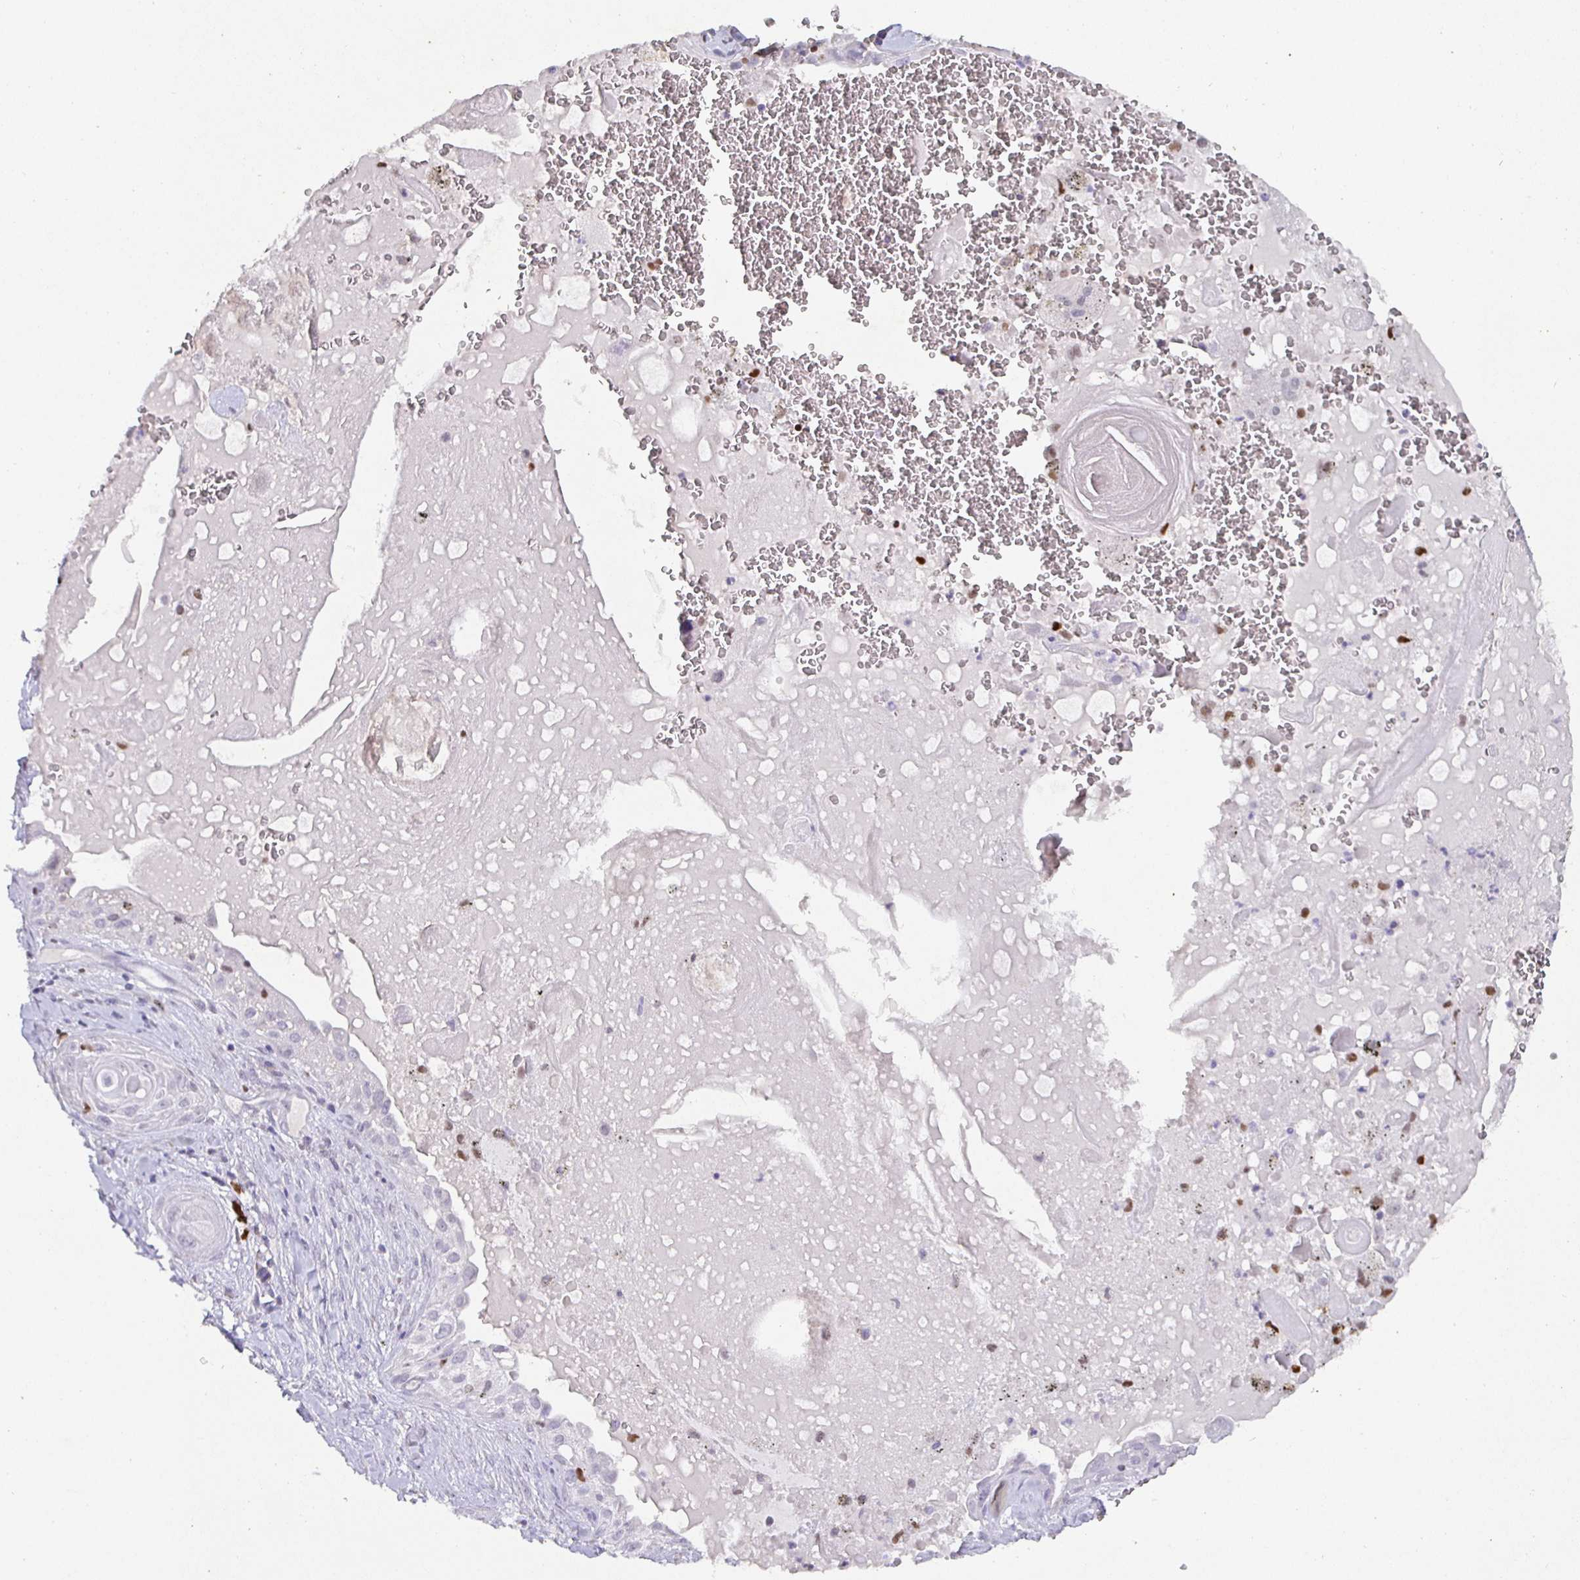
{"staining": {"intensity": "negative", "quantity": "none", "location": "none"}, "tissue": "lung cancer", "cell_type": "Tumor cells", "image_type": "cancer", "snomed": [{"axis": "morphology", "description": "Squamous cell carcinoma, NOS"}, {"axis": "topography", "description": "Lung"}], "caption": "A high-resolution micrograph shows immunohistochemistry staining of squamous cell carcinoma (lung), which shows no significant expression in tumor cells.", "gene": "SATB1", "patient": {"sex": "male", "age": 79}}